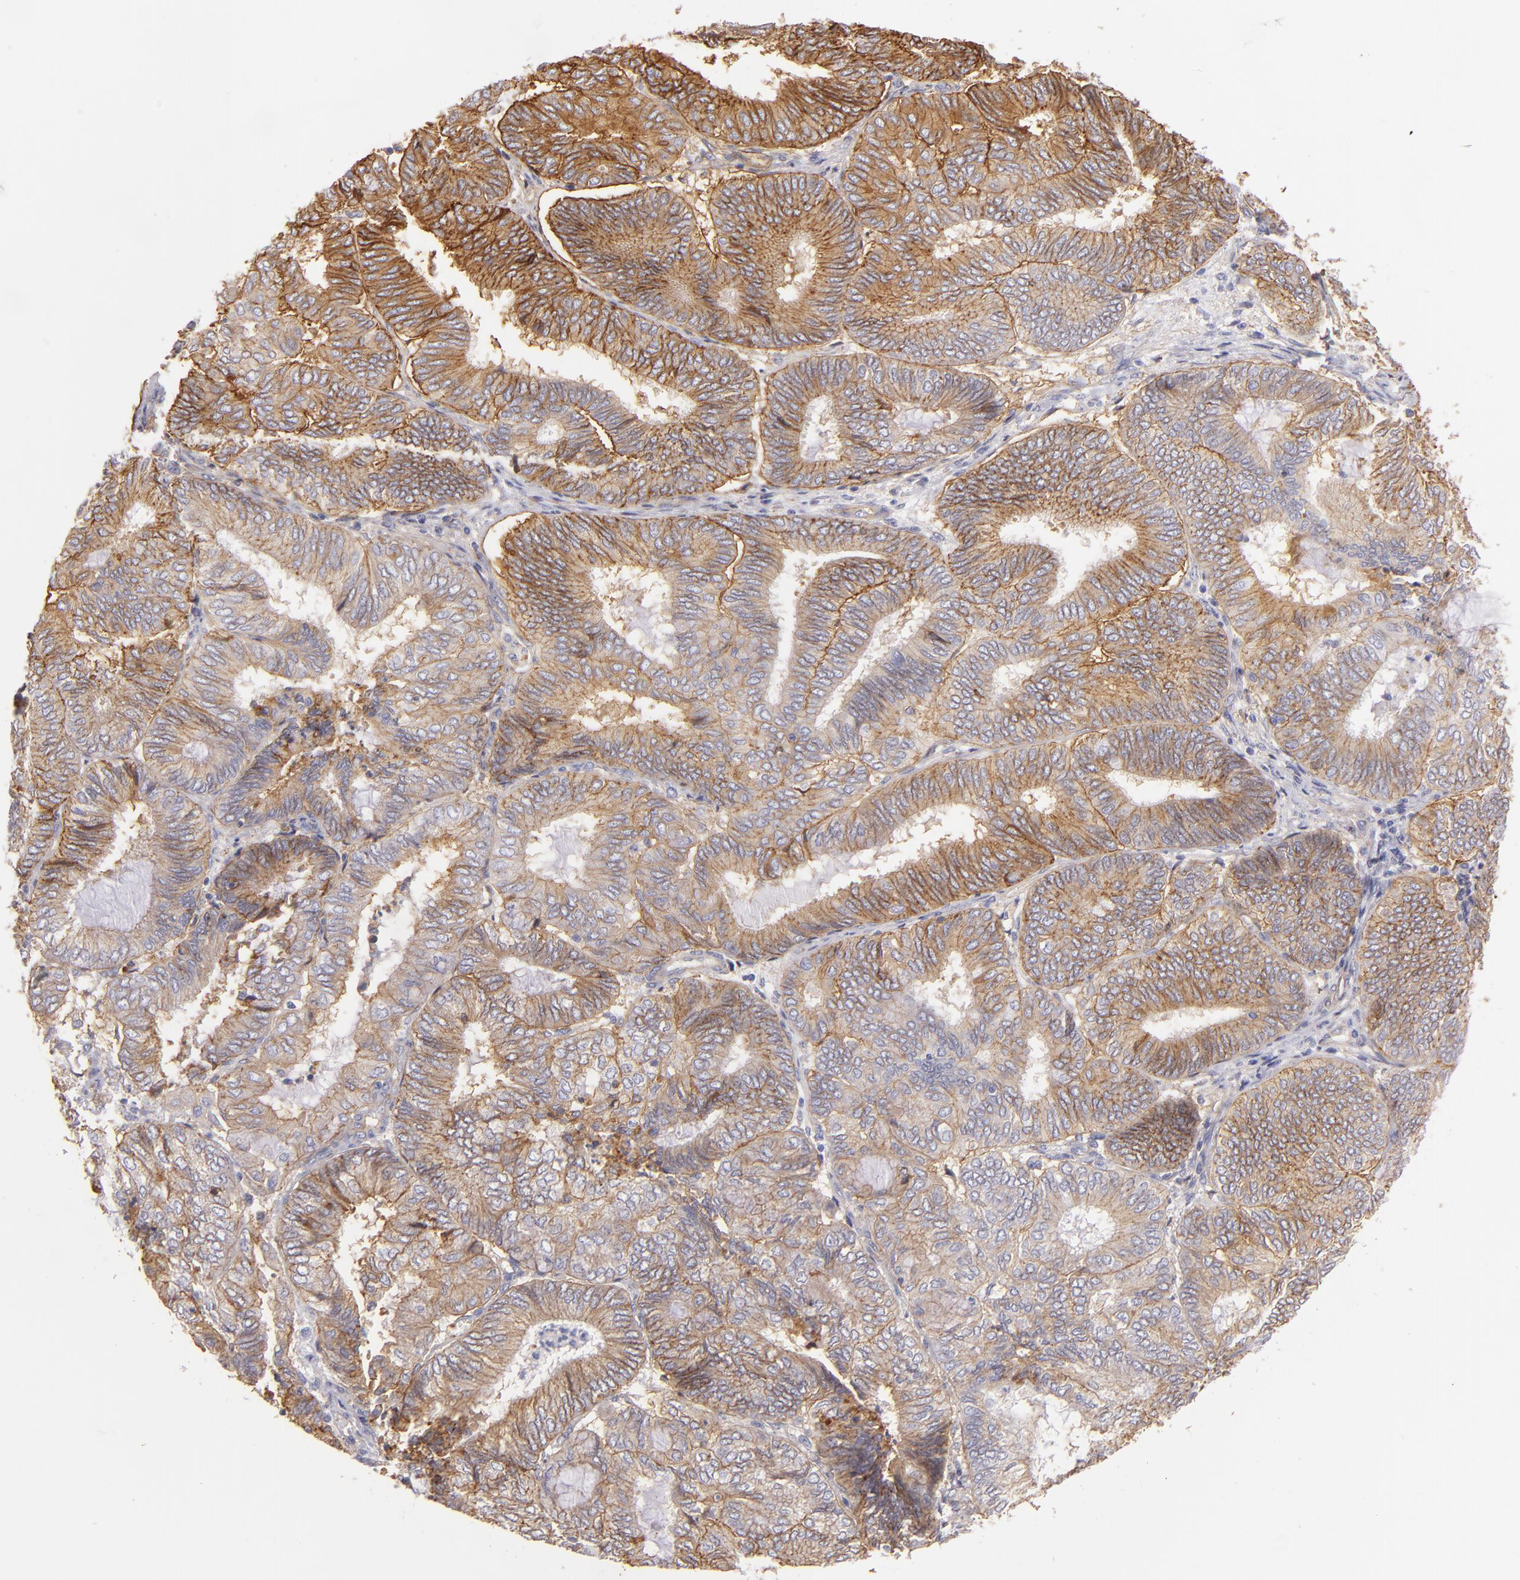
{"staining": {"intensity": "moderate", "quantity": ">75%", "location": "cytoplasmic/membranous"}, "tissue": "endometrial cancer", "cell_type": "Tumor cells", "image_type": "cancer", "snomed": [{"axis": "morphology", "description": "Adenocarcinoma, NOS"}, {"axis": "topography", "description": "Endometrium"}], "caption": "A micrograph of adenocarcinoma (endometrial) stained for a protein reveals moderate cytoplasmic/membranous brown staining in tumor cells.", "gene": "CD151", "patient": {"sex": "female", "age": 59}}